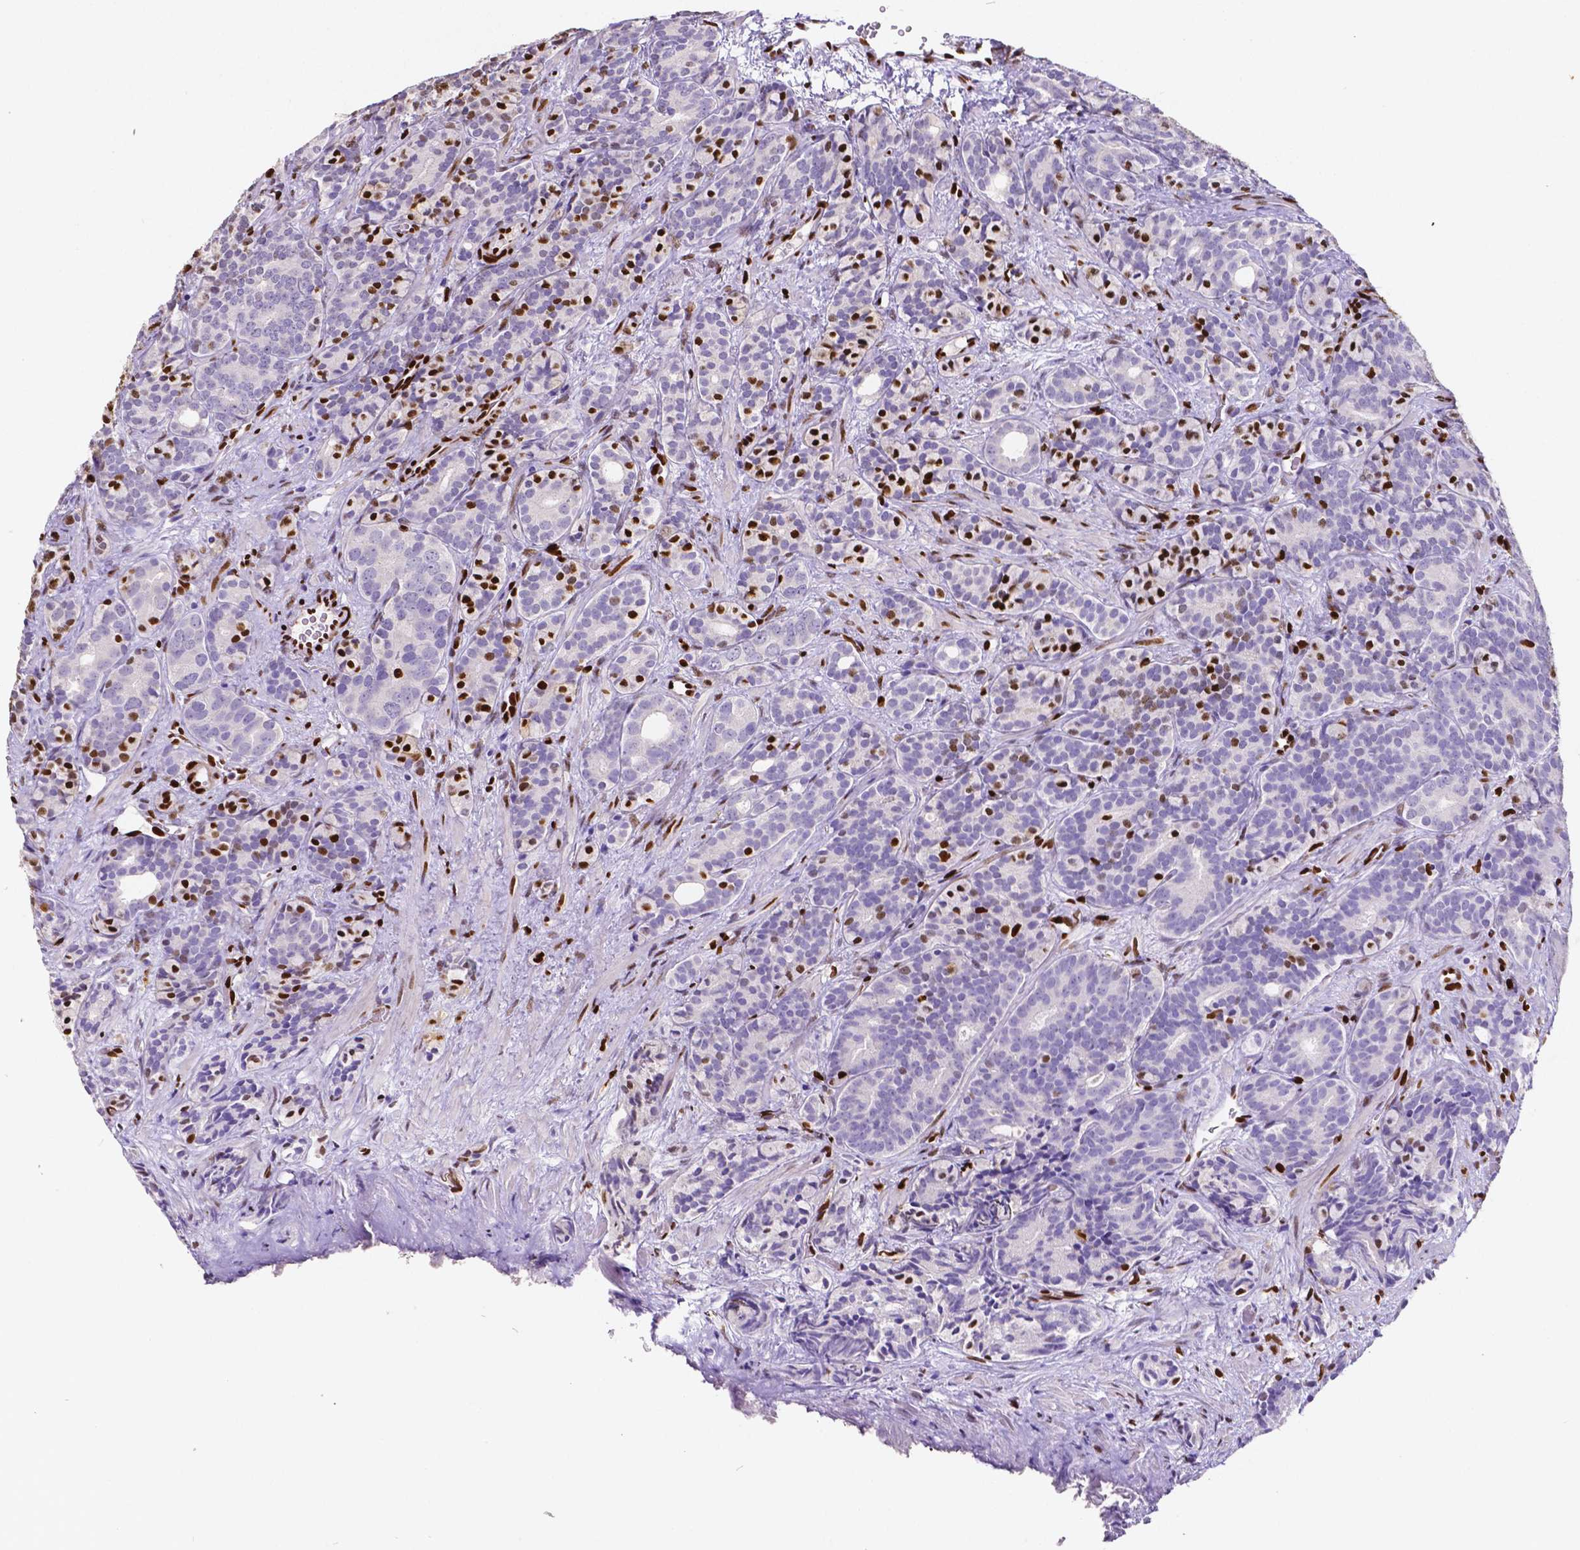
{"staining": {"intensity": "moderate", "quantity": "<25%", "location": "nuclear"}, "tissue": "prostate cancer", "cell_type": "Tumor cells", "image_type": "cancer", "snomed": [{"axis": "morphology", "description": "Adenocarcinoma, High grade"}, {"axis": "topography", "description": "Prostate"}], "caption": "Approximately <25% of tumor cells in prostate high-grade adenocarcinoma reveal moderate nuclear protein positivity as visualized by brown immunohistochemical staining.", "gene": "MEF2C", "patient": {"sex": "male", "age": 84}}